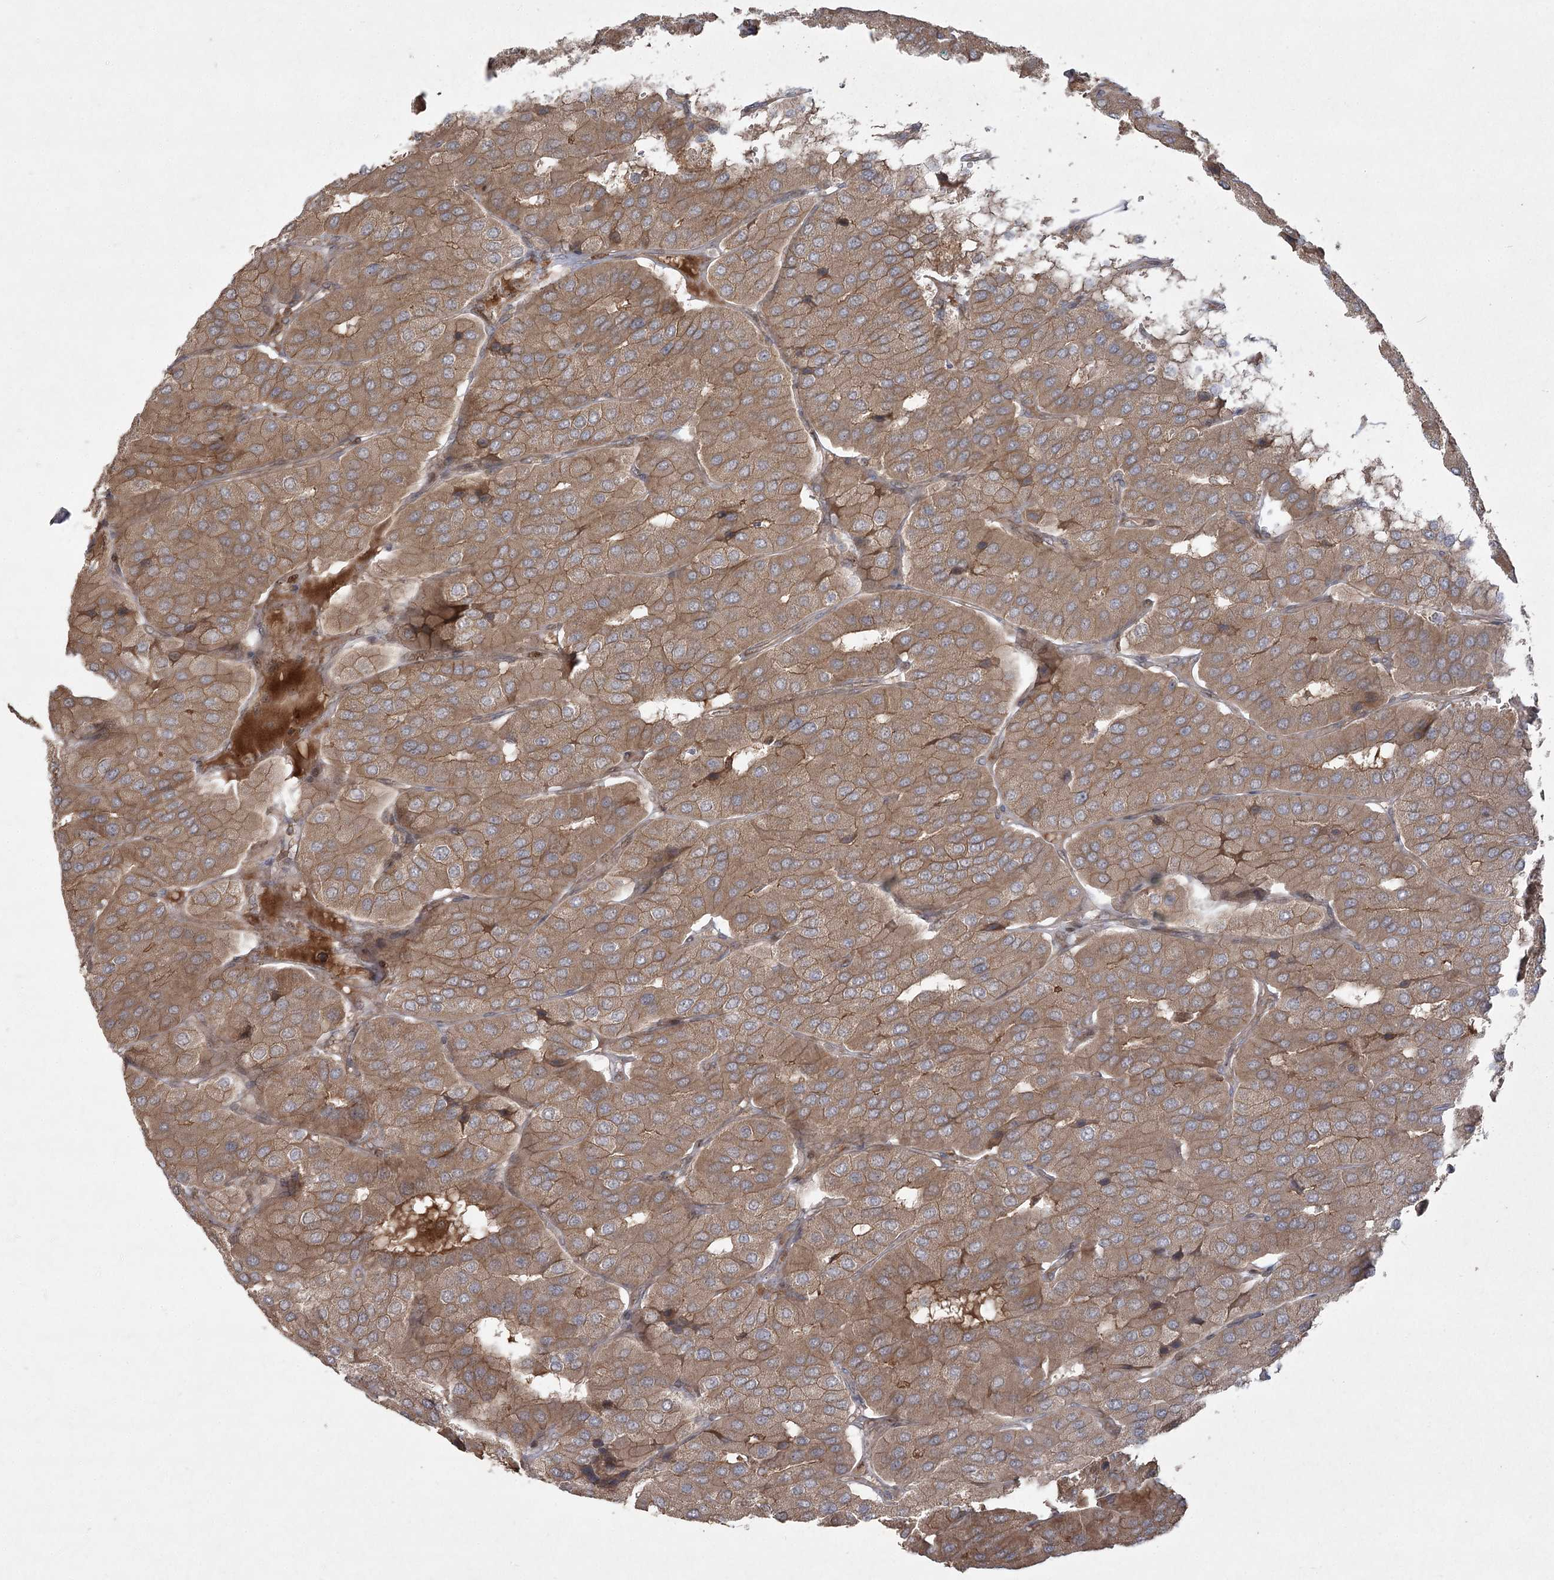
{"staining": {"intensity": "moderate", "quantity": ">75%", "location": "cytoplasmic/membranous"}, "tissue": "parathyroid gland", "cell_type": "Glandular cells", "image_type": "normal", "snomed": [{"axis": "morphology", "description": "Normal tissue, NOS"}, {"axis": "morphology", "description": "Adenoma, NOS"}, {"axis": "topography", "description": "Parathyroid gland"}], "caption": "There is medium levels of moderate cytoplasmic/membranous expression in glandular cells of normal parathyroid gland, as demonstrated by immunohistochemical staining (brown color).", "gene": "CPLANE1", "patient": {"sex": "female", "age": 86}}